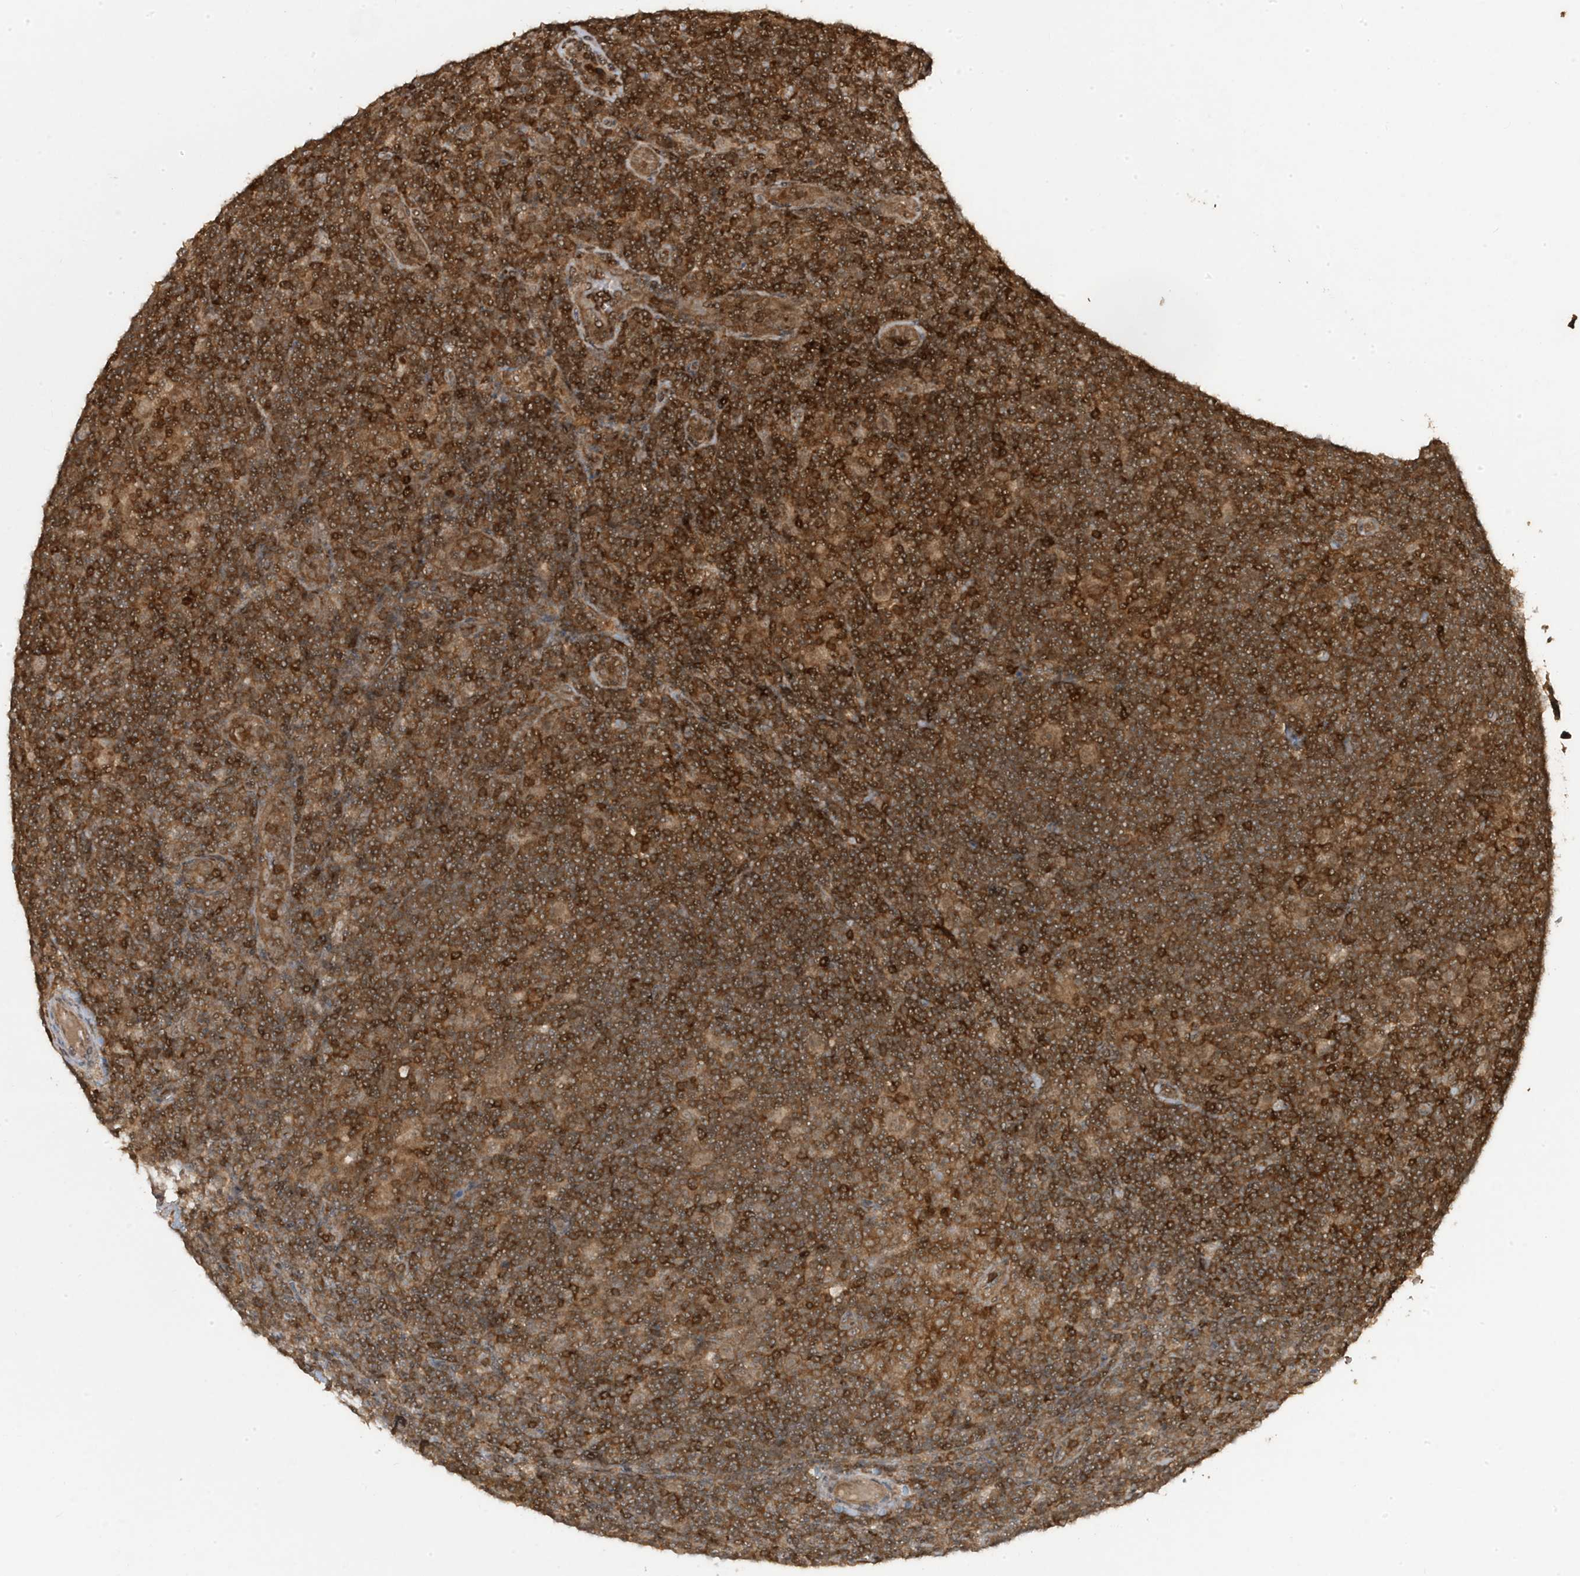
{"staining": {"intensity": "moderate", "quantity": ">75%", "location": "cytoplasmic/membranous"}, "tissue": "lymphoma", "cell_type": "Tumor cells", "image_type": "cancer", "snomed": [{"axis": "morphology", "description": "Hodgkin's disease, NOS"}, {"axis": "topography", "description": "Lymph node"}], "caption": "Immunohistochemistry of human lymphoma reveals medium levels of moderate cytoplasmic/membranous expression in approximately >75% of tumor cells.", "gene": "ASAP1", "patient": {"sex": "female", "age": 57}}